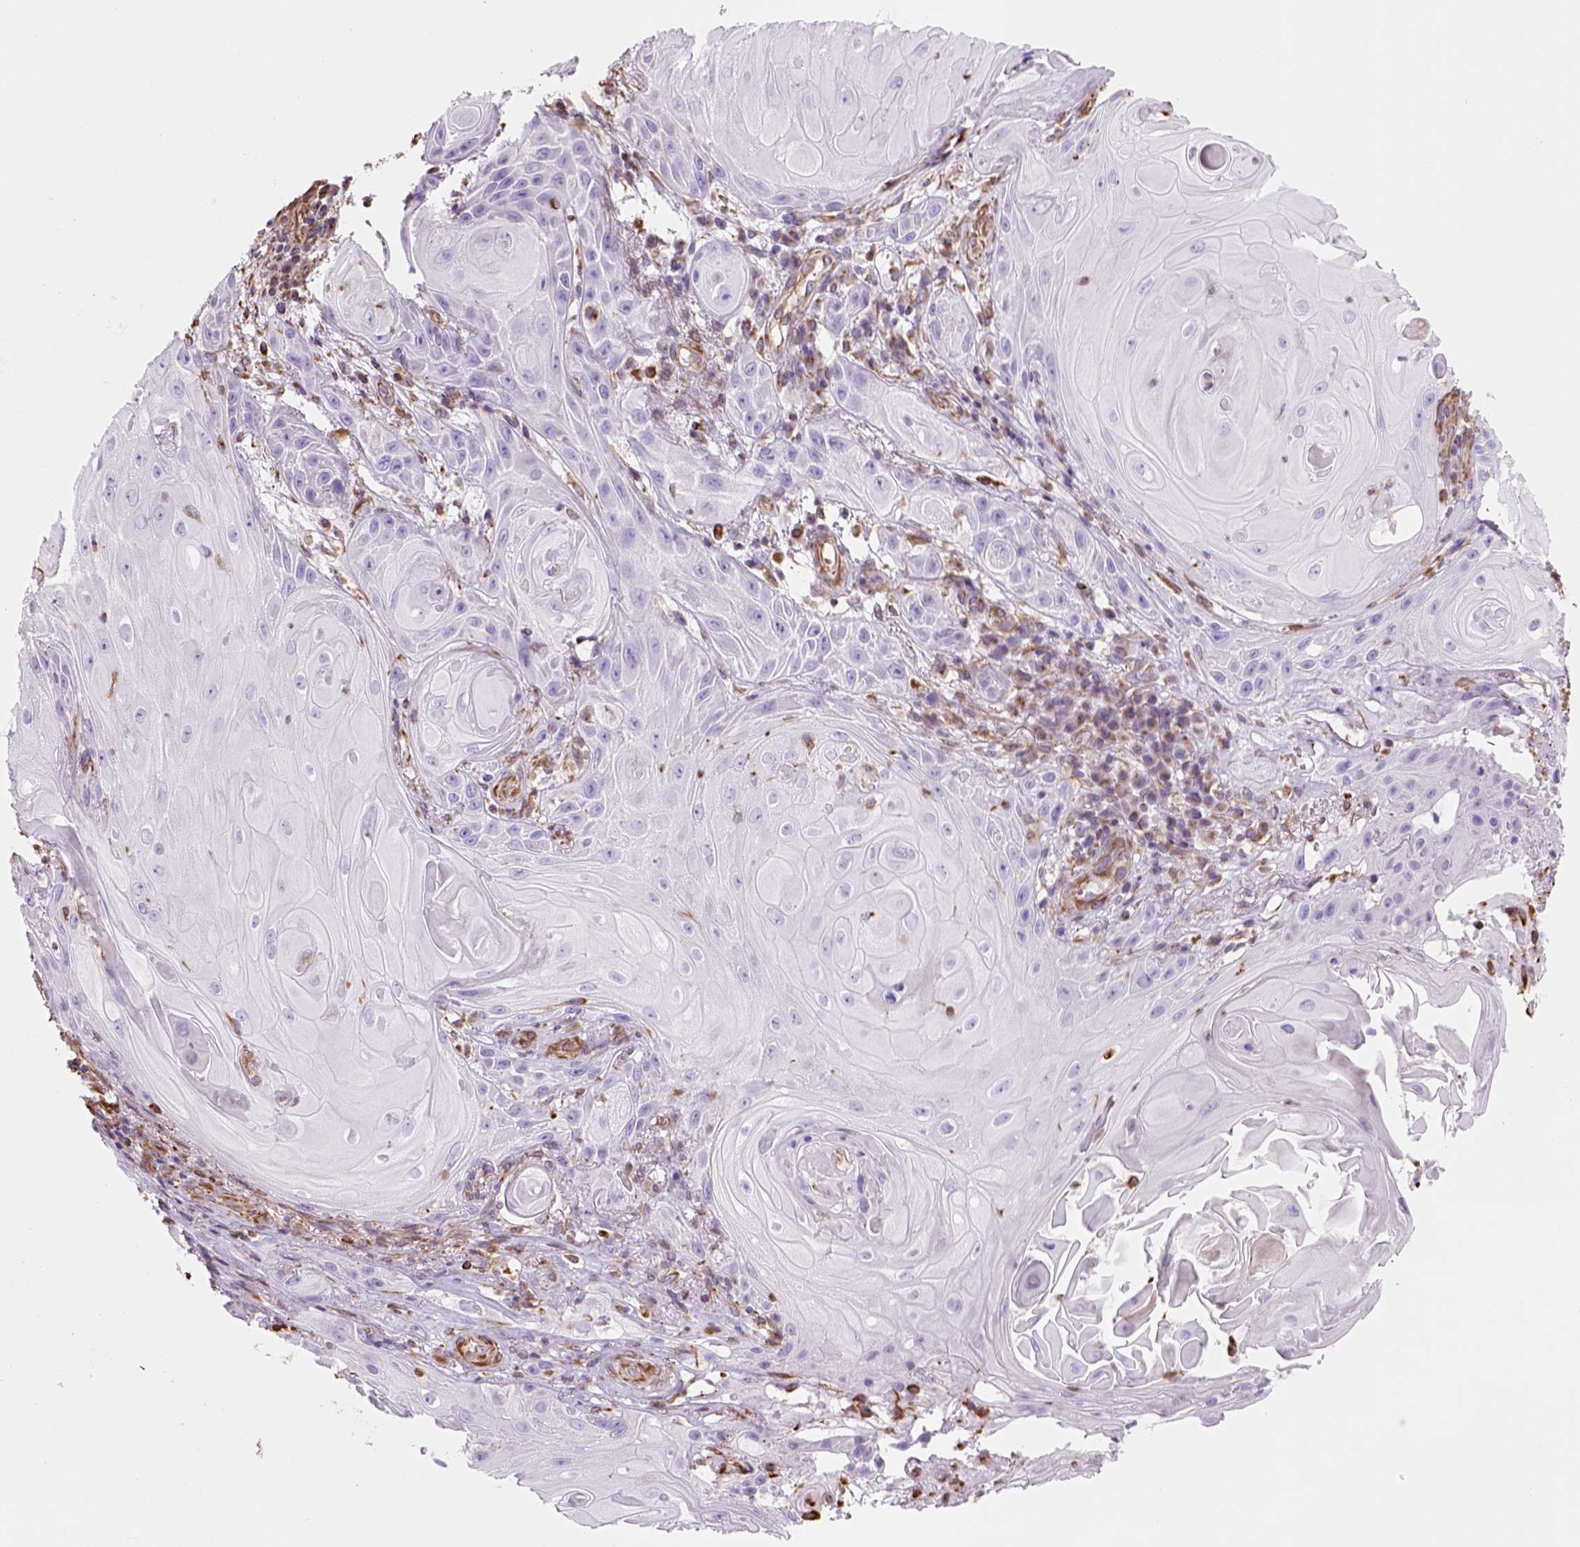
{"staining": {"intensity": "negative", "quantity": "none", "location": "none"}, "tissue": "skin cancer", "cell_type": "Tumor cells", "image_type": "cancer", "snomed": [{"axis": "morphology", "description": "Squamous cell carcinoma, NOS"}, {"axis": "topography", "description": "Skin"}], "caption": "Micrograph shows no protein expression in tumor cells of skin cancer tissue.", "gene": "ZZZ3", "patient": {"sex": "male", "age": 62}}